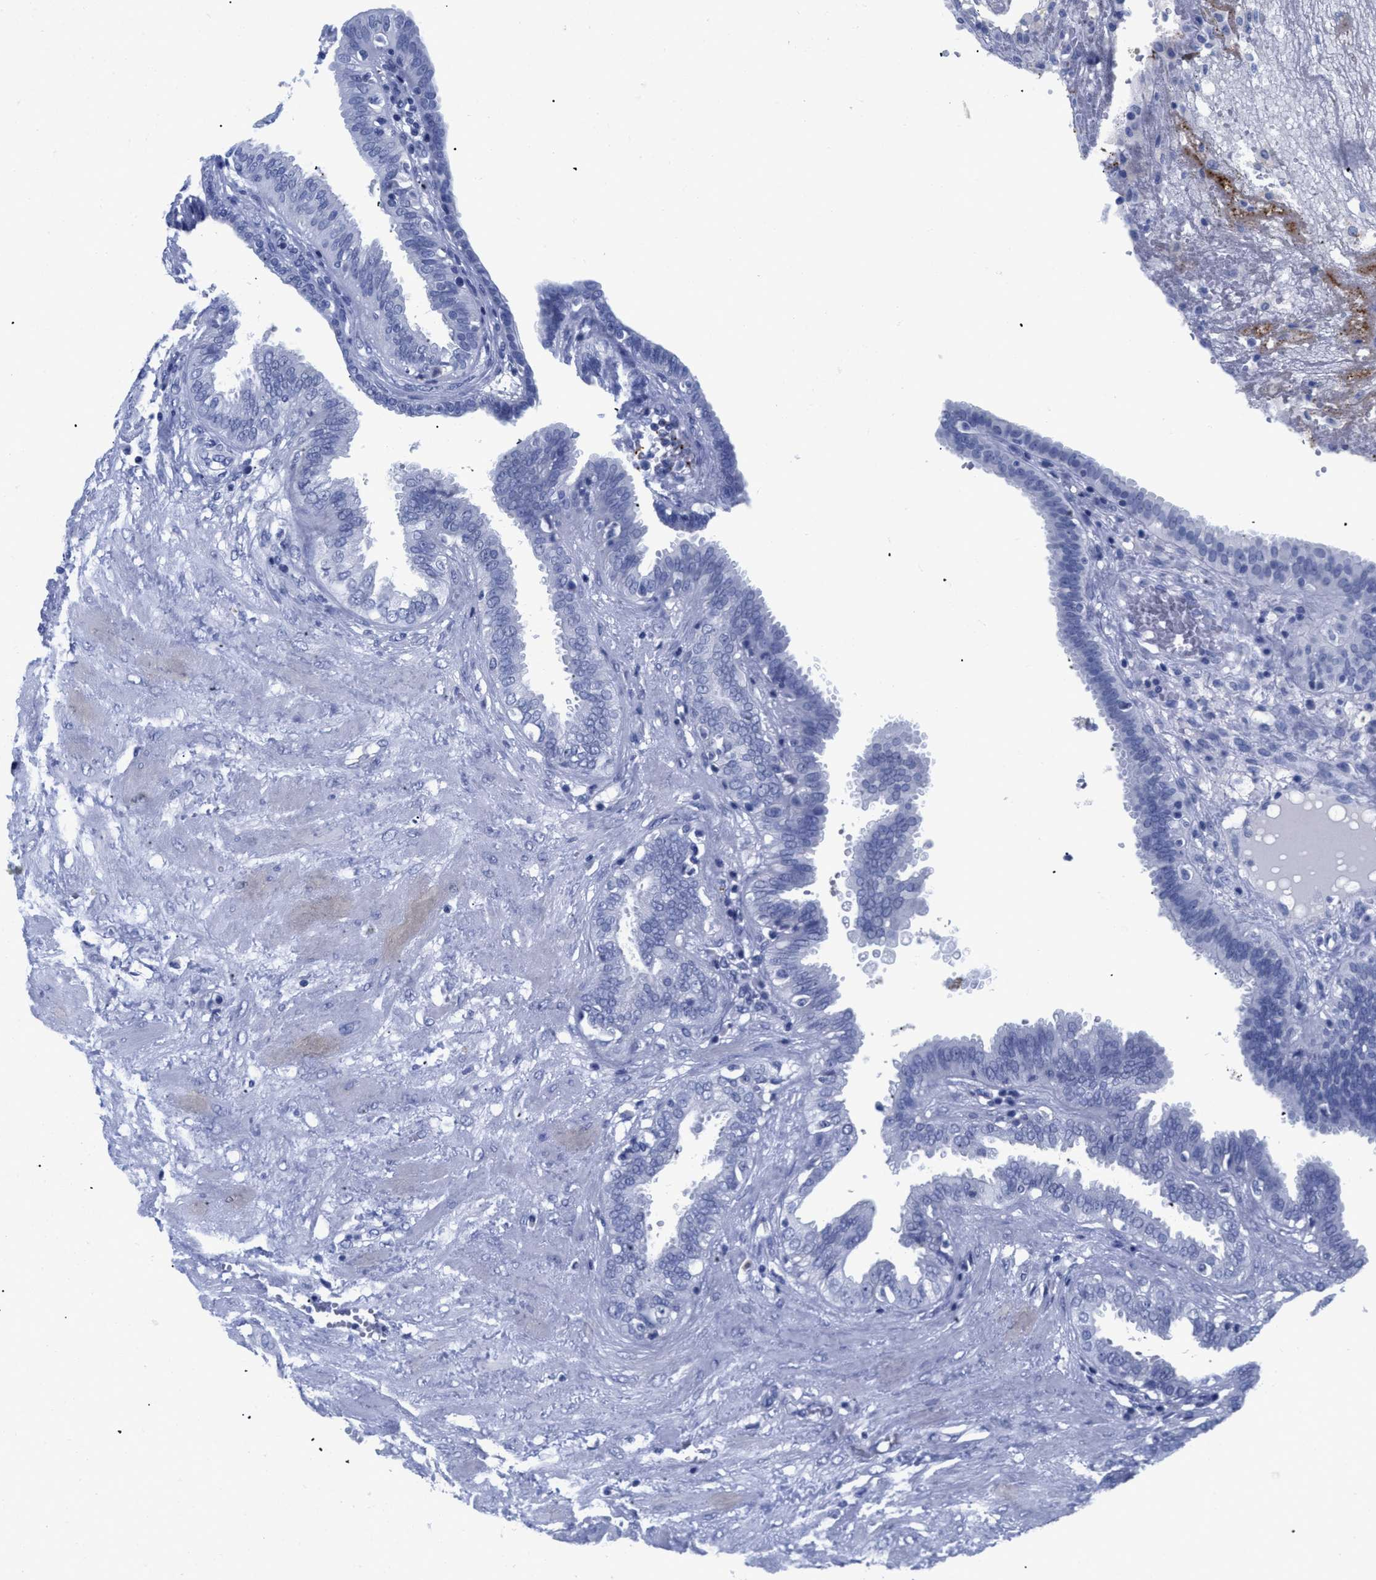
{"staining": {"intensity": "negative", "quantity": "none", "location": "none"}, "tissue": "fallopian tube", "cell_type": "Glandular cells", "image_type": "normal", "snomed": [{"axis": "morphology", "description": "Normal tissue, NOS"}, {"axis": "topography", "description": "Fallopian tube"}, {"axis": "topography", "description": "Placenta"}], "caption": "Protein analysis of benign fallopian tube exhibits no significant staining in glandular cells. The staining was performed using DAB (3,3'-diaminobenzidine) to visualize the protein expression in brown, while the nuclei were stained in blue with hematoxylin (Magnification: 20x).", "gene": "TREML1", "patient": {"sex": "female", "age": 32}}